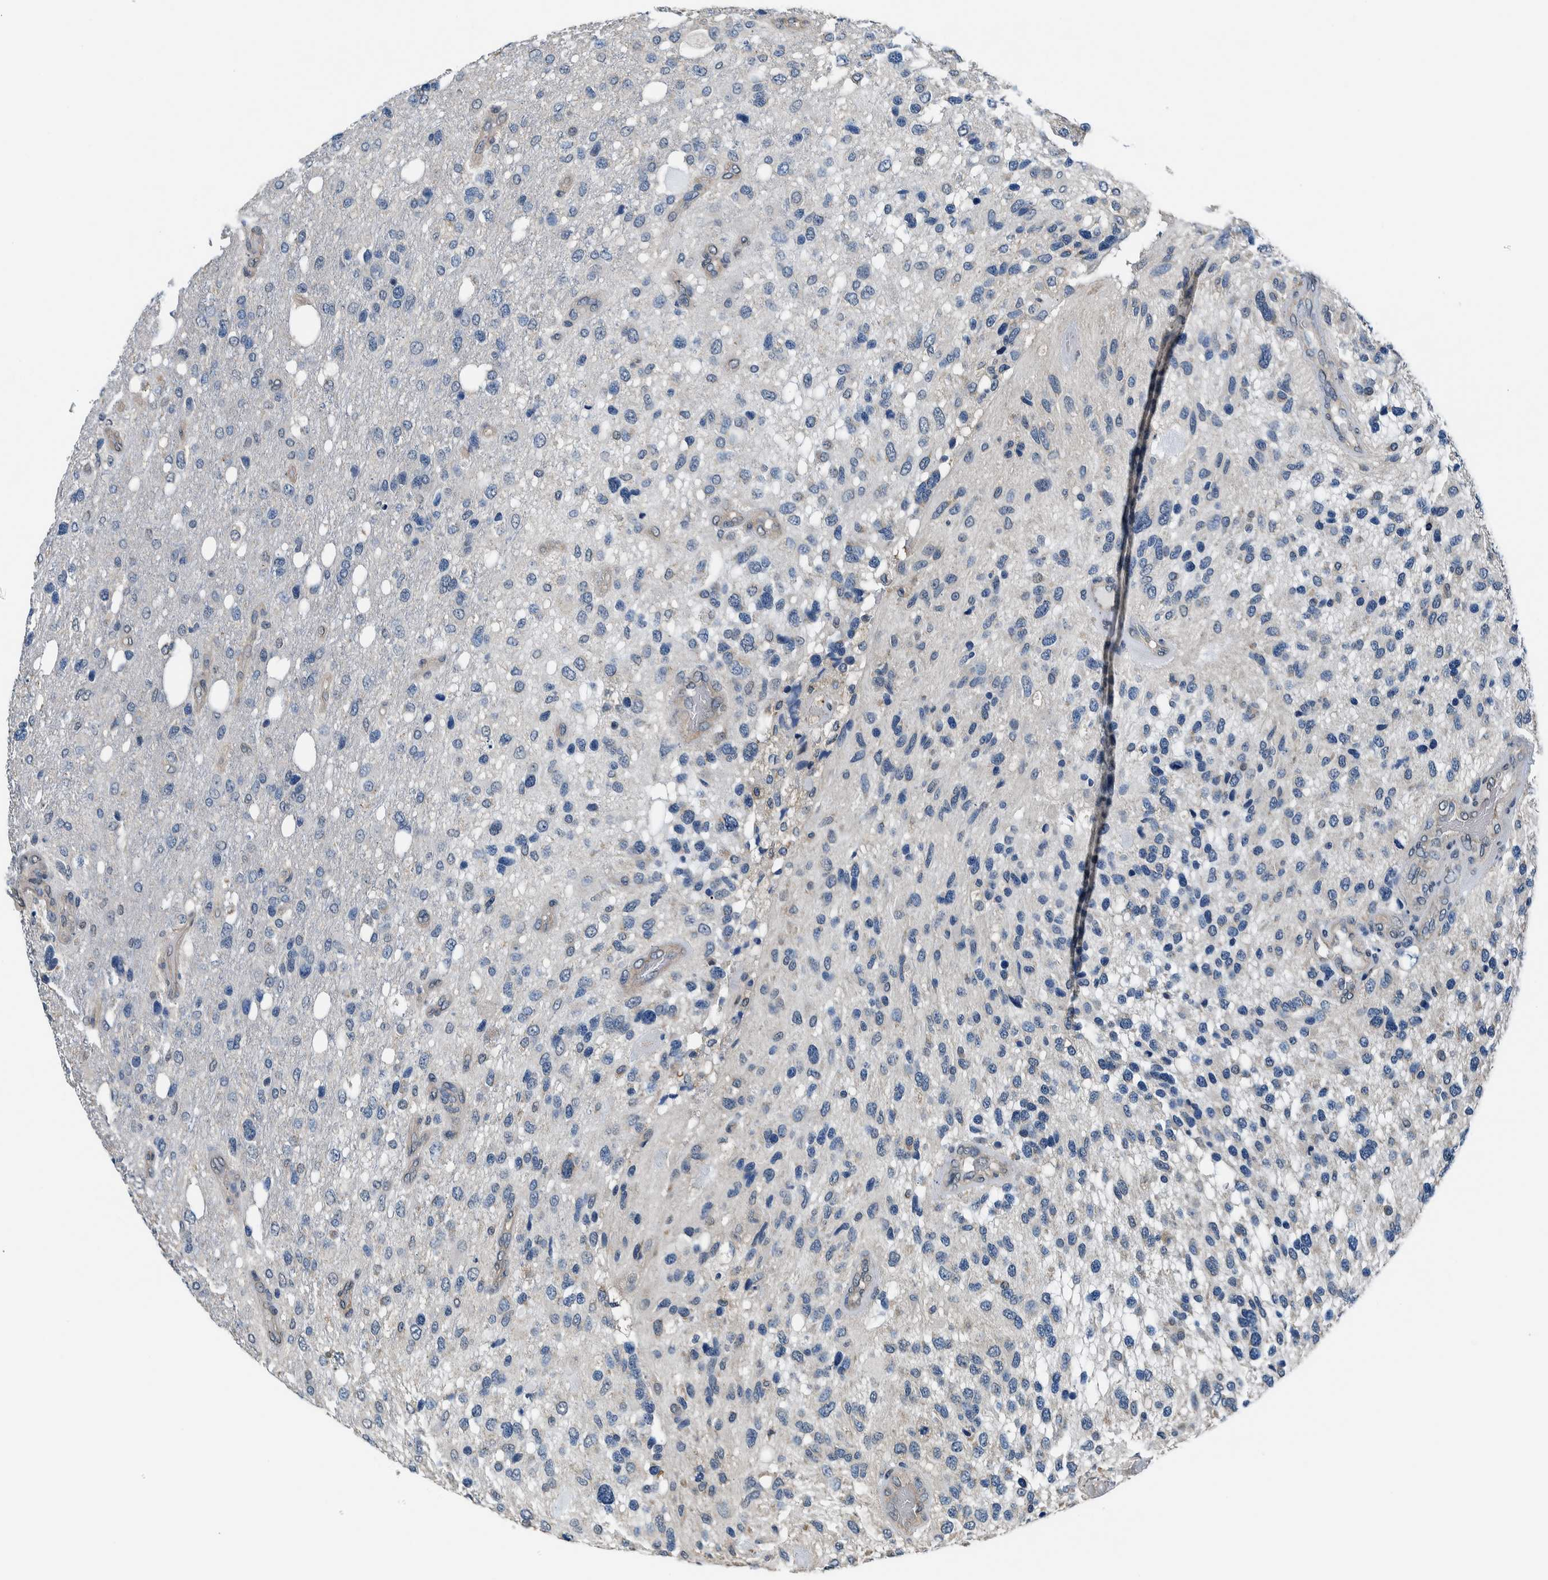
{"staining": {"intensity": "negative", "quantity": "none", "location": "none"}, "tissue": "glioma", "cell_type": "Tumor cells", "image_type": "cancer", "snomed": [{"axis": "morphology", "description": "Glioma, malignant, High grade"}, {"axis": "topography", "description": "Brain"}], "caption": "Immunohistochemistry photomicrograph of neoplastic tissue: human glioma stained with DAB shows no significant protein staining in tumor cells.", "gene": "NIBAN2", "patient": {"sex": "female", "age": 58}}